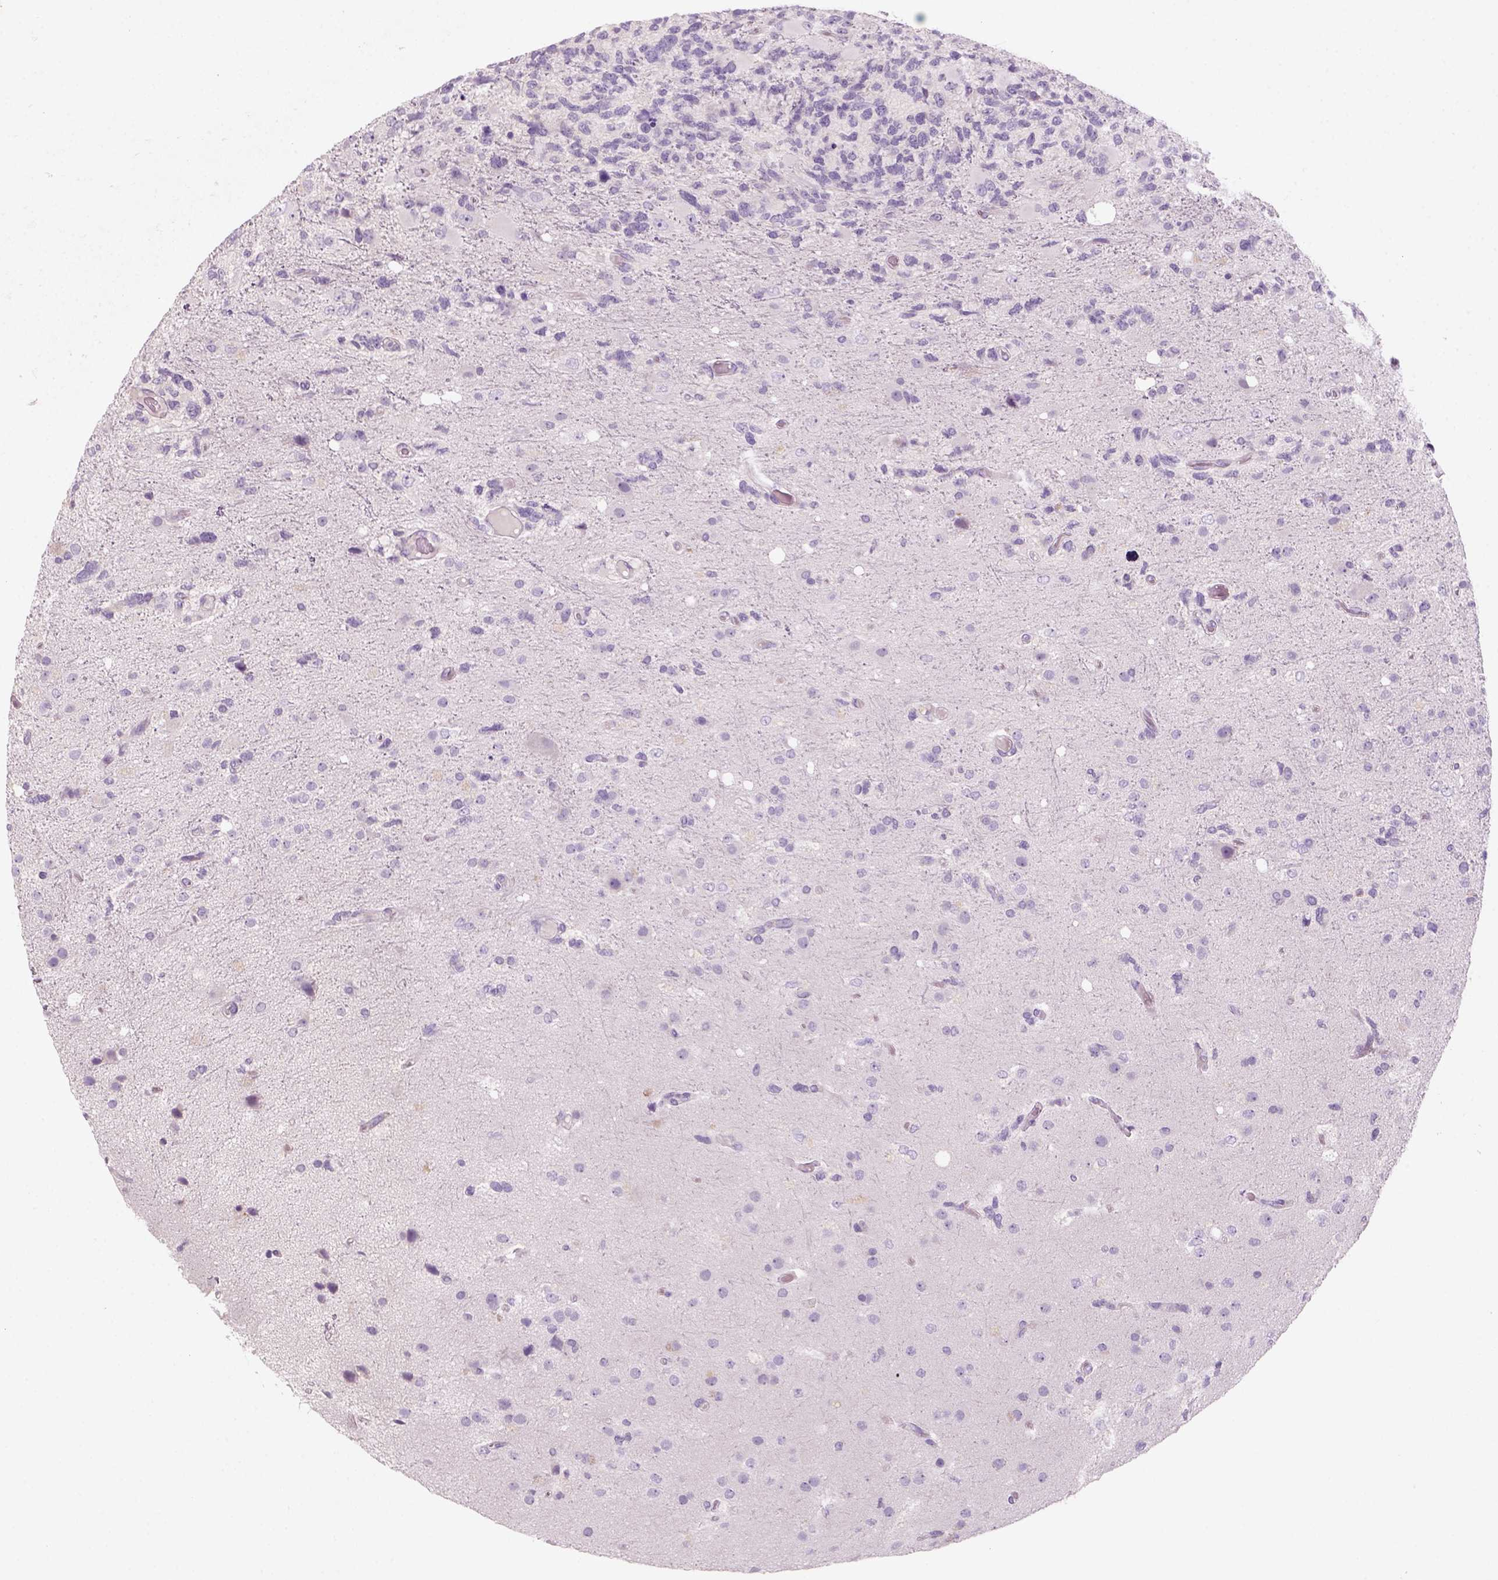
{"staining": {"intensity": "negative", "quantity": "none", "location": "none"}, "tissue": "glioma", "cell_type": "Tumor cells", "image_type": "cancer", "snomed": [{"axis": "morphology", "description": "Glioma, malignant, High grade"}, {"axis": "topography", "description": "Brain"}], "caption": "Immunohistochemistry (IHC) micrograph of human glioma stained for a protein (brown), which demonstrates no staining in tumor cells.", "gene": "KRT25", "patient": {"sex": "female", "age": 71}}